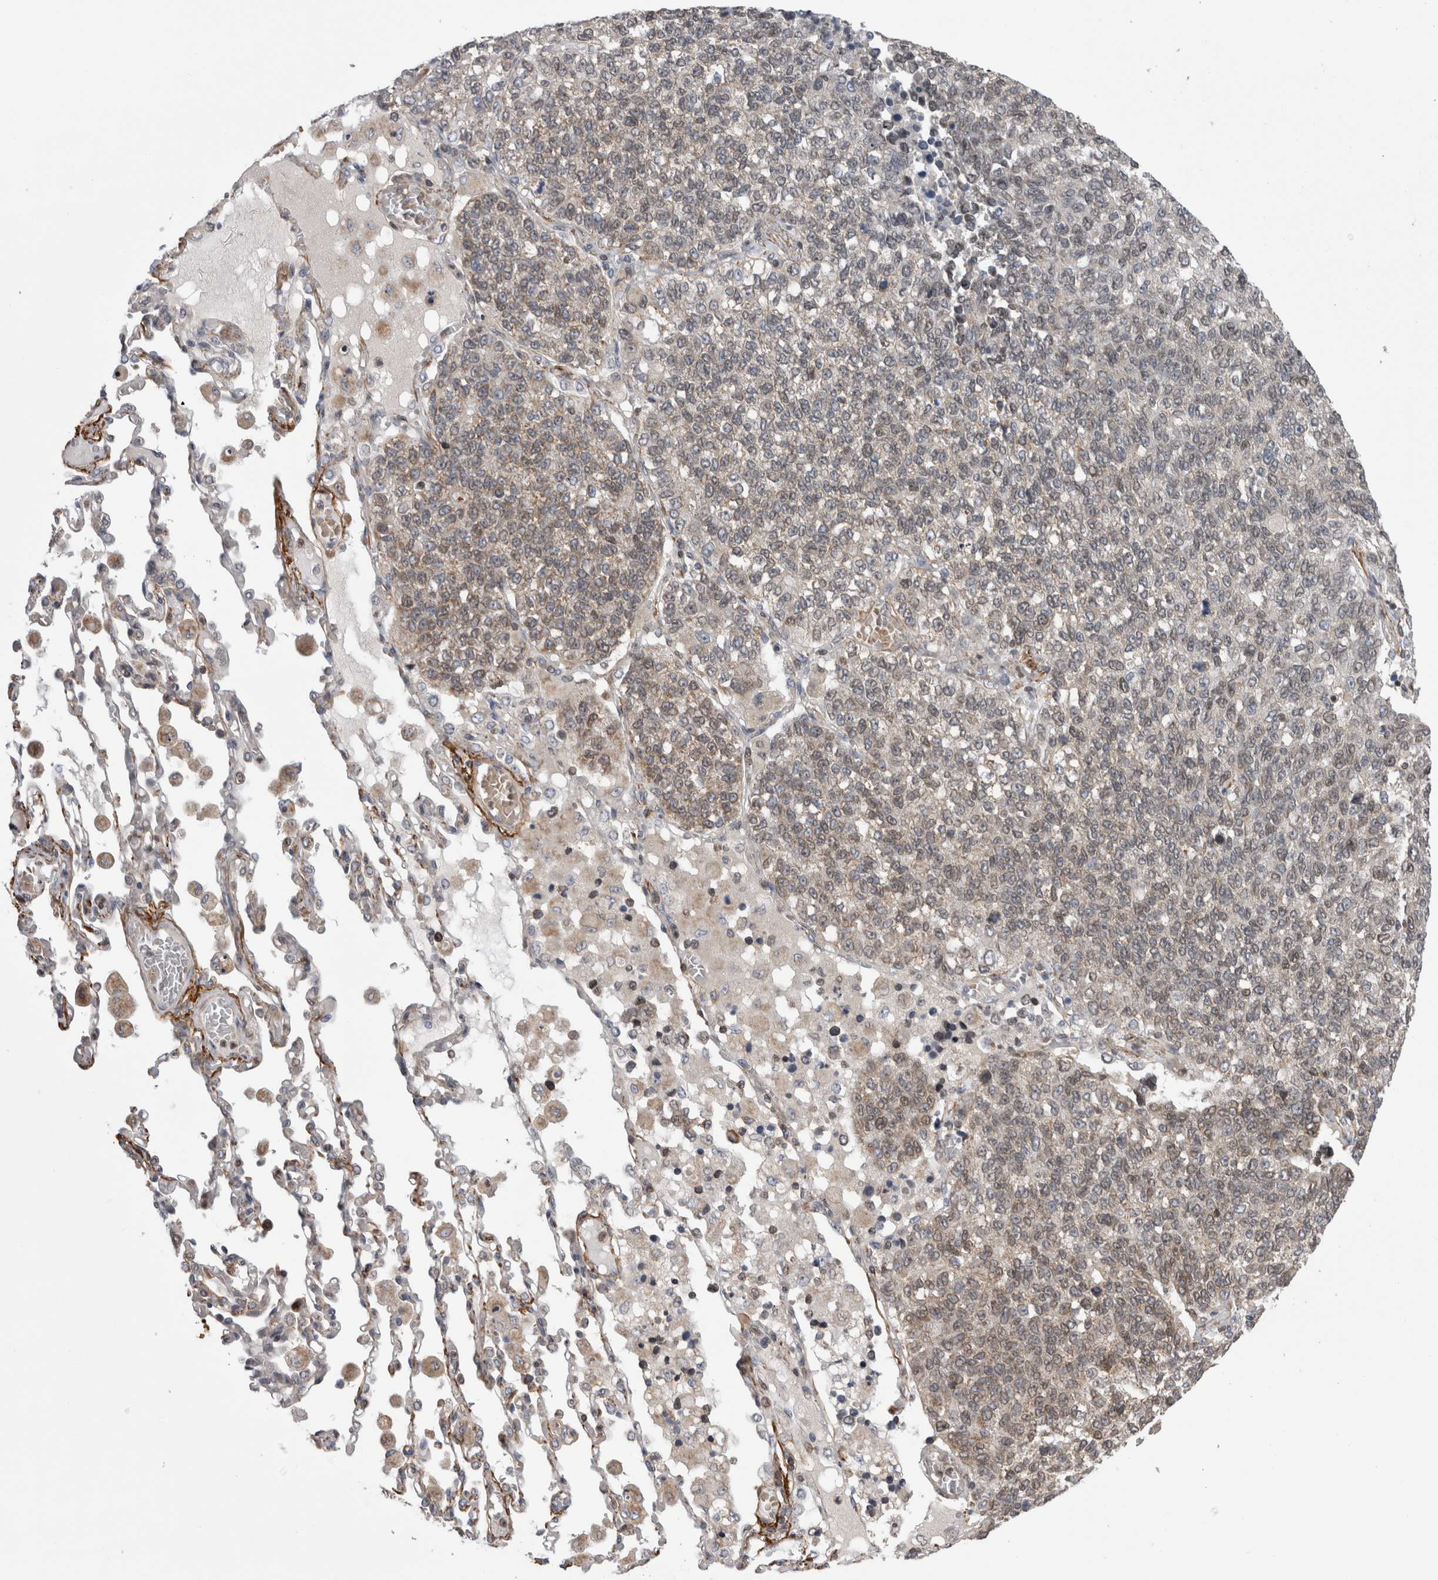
{"staining": {"intensity": "weak", "quantity": "25%-75%", "location": "cytoplasmic/membranous,nuclear"}, "tissue": "lung cancer", "cell_type": "Tumor cells", "image_type": "cancer", "snomed": [{"axis": "morphology", "description": "Adenocarcinoma, NOS"}, {"axis": "topography", "description": "Lung"}], "caption": "This photomicrograph shows immunohistochemistry (IHC) staining of lung cancer (adenocarcinoma), with low weak cytoplasmic/membranous and nuclear positivity in approximately 25%-75% of tumor cells.", "gene": "DARS2", "patient": {"sex": "male", "age": 49}}